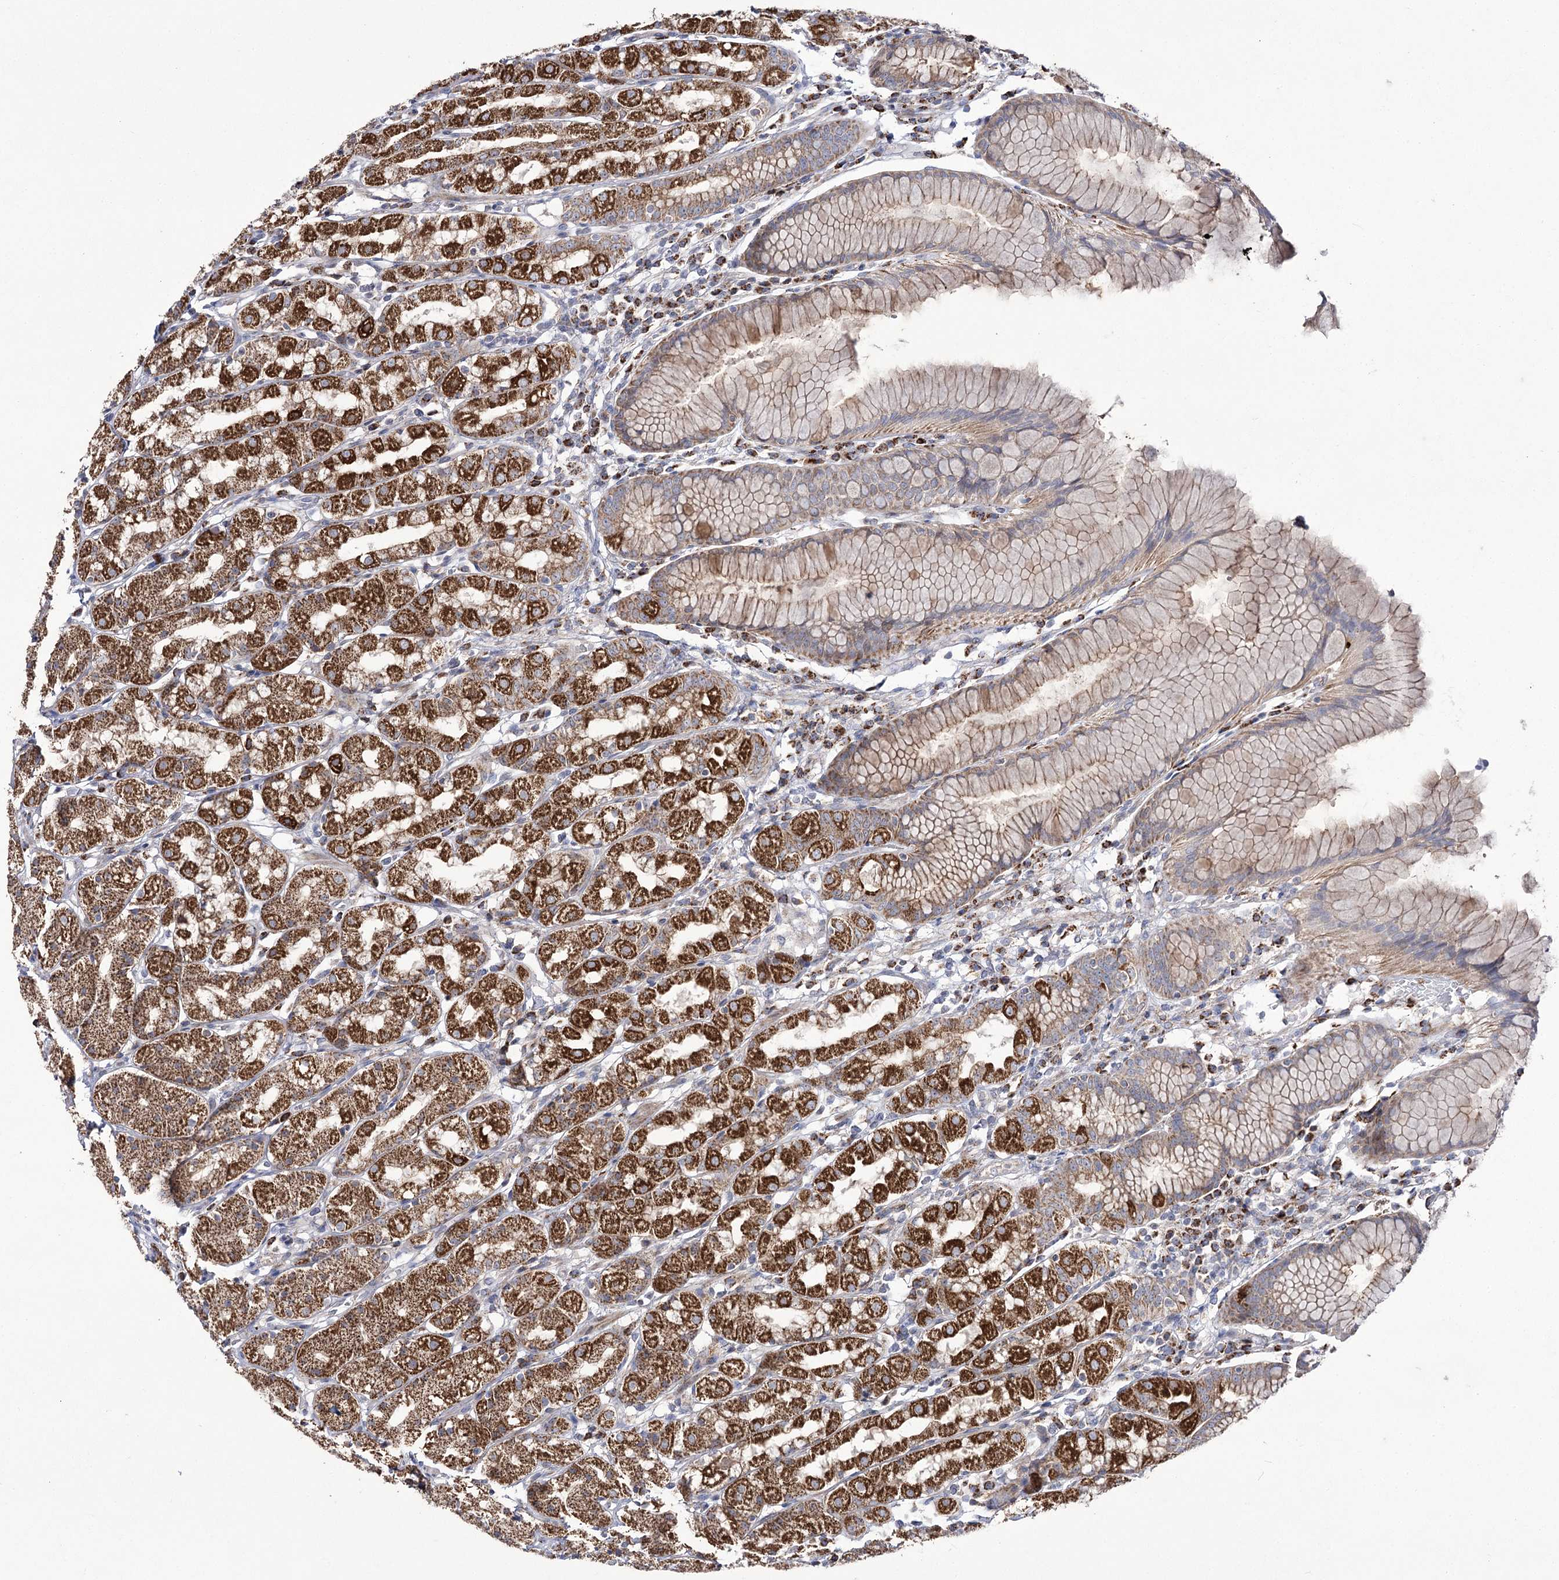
{"staining": {"intensity": "strong", "quantity": ">75%", "location": "cytoplasmic/membranous"}, "tissue": "stomach", "cell_type": "Glandular cells", "image_type": "normal", "snomed": [{"axis": "morphology", "description": "Normal tissue, NOS"}, {"axis": "topography", "description": "Stomach, lower"}], "caption": "The histopathology image exhibits immunohistochemical staining of benign stomach. There is strong cytoplasmic/membranous positivity is present in about >75% of glandular cells. (Stains: DAB in brown, nuclei in blue, Microscopy: brightfield microscopy at high magnification).", "gene": "NADK2", "patient": {"sex": "female", "age": 56}}